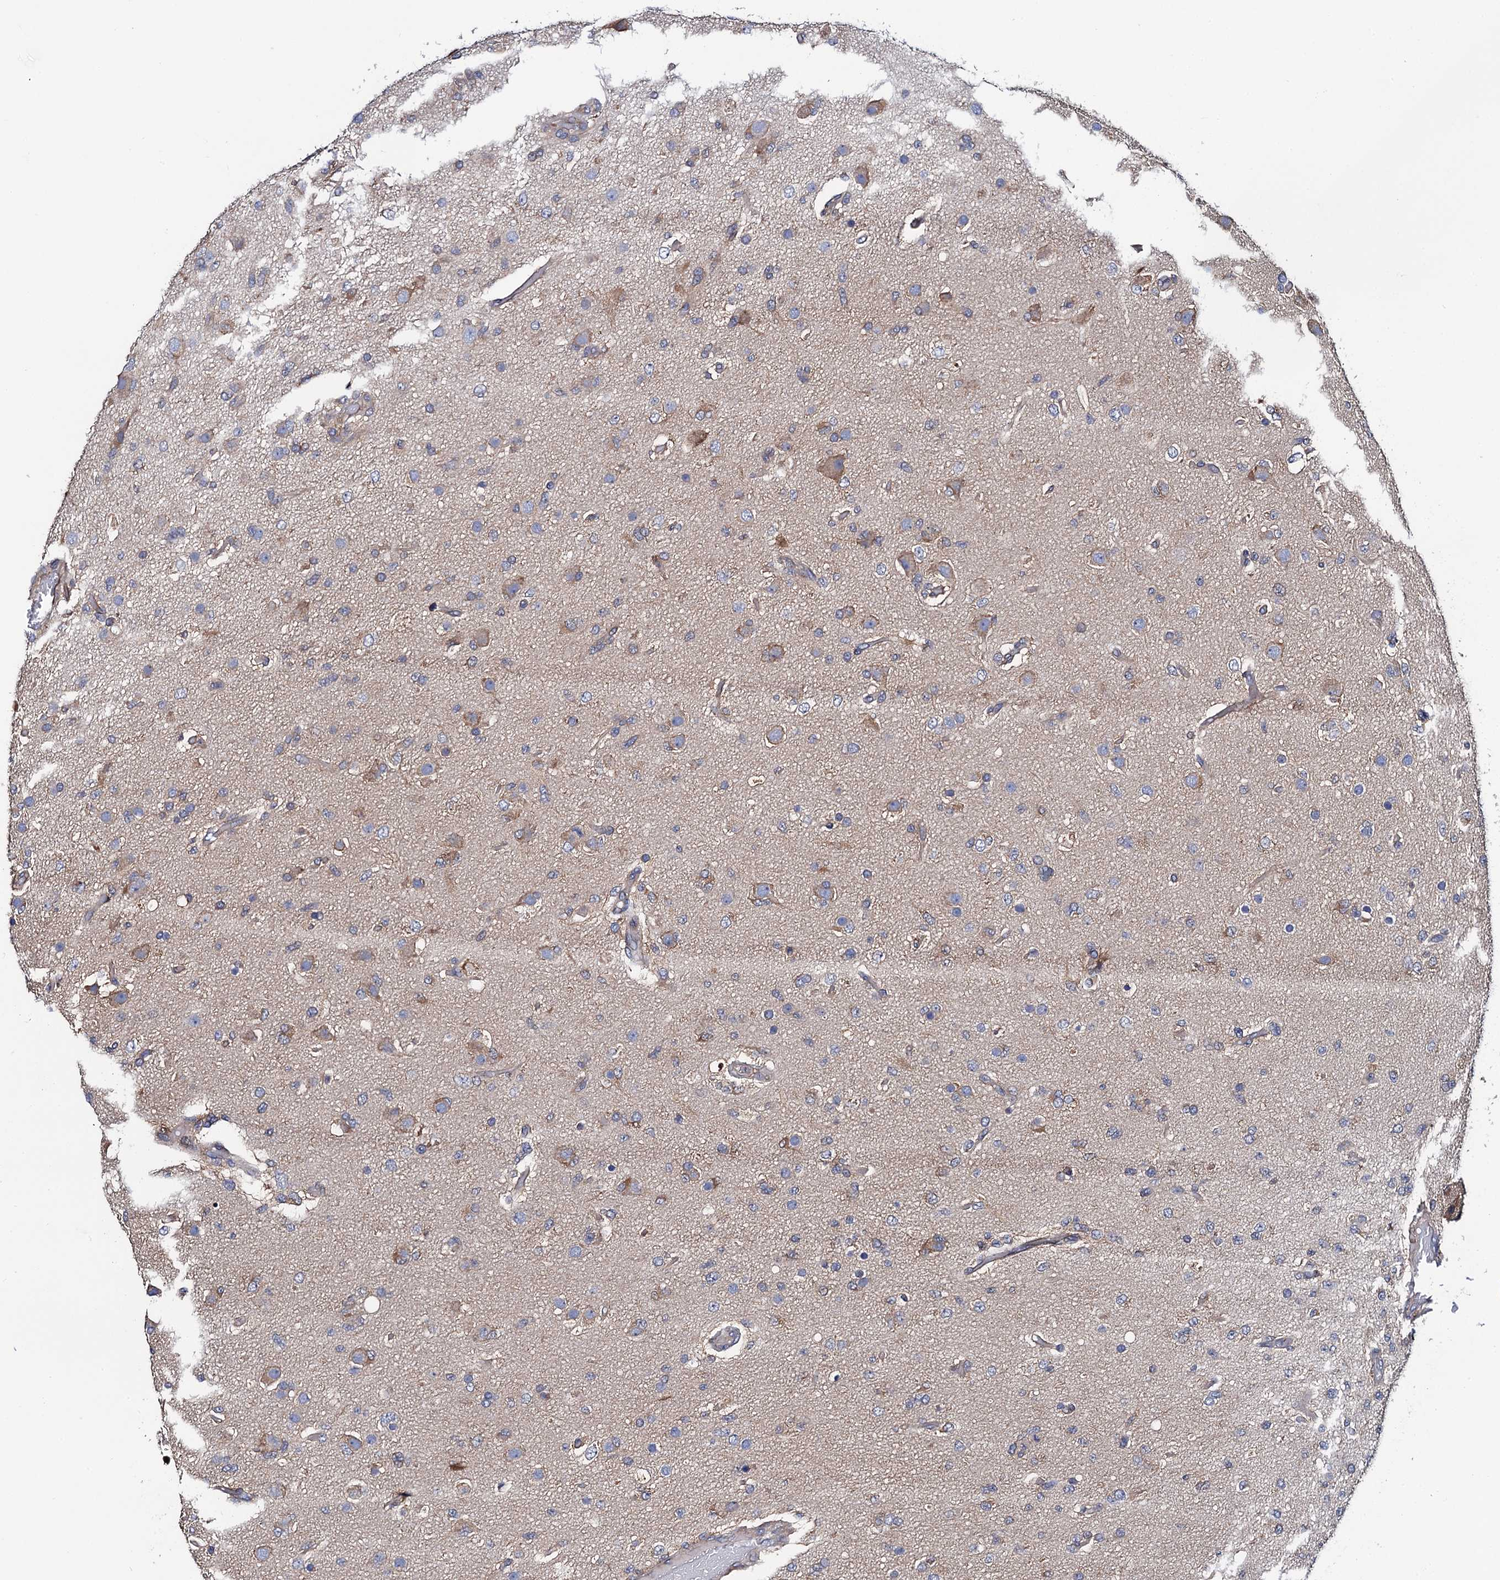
{"staining": {"intensity": "weak", "quantity": "<25%", "location": "cytoplasmic/membranous"}, "tissue": "glioma", "cell_type": "Tumor cells", "image_type": "cancer", "snomed": [{"axis": "morphology", "description": "Glioma, malignant, High grade"}, {"axis": "topography", "description": "Brain"}], "caption": "Tumor cells are negative for brown protein staining in glioma.", "gene": "PGLS", "patient": {"sex": "female", "age": 74}}